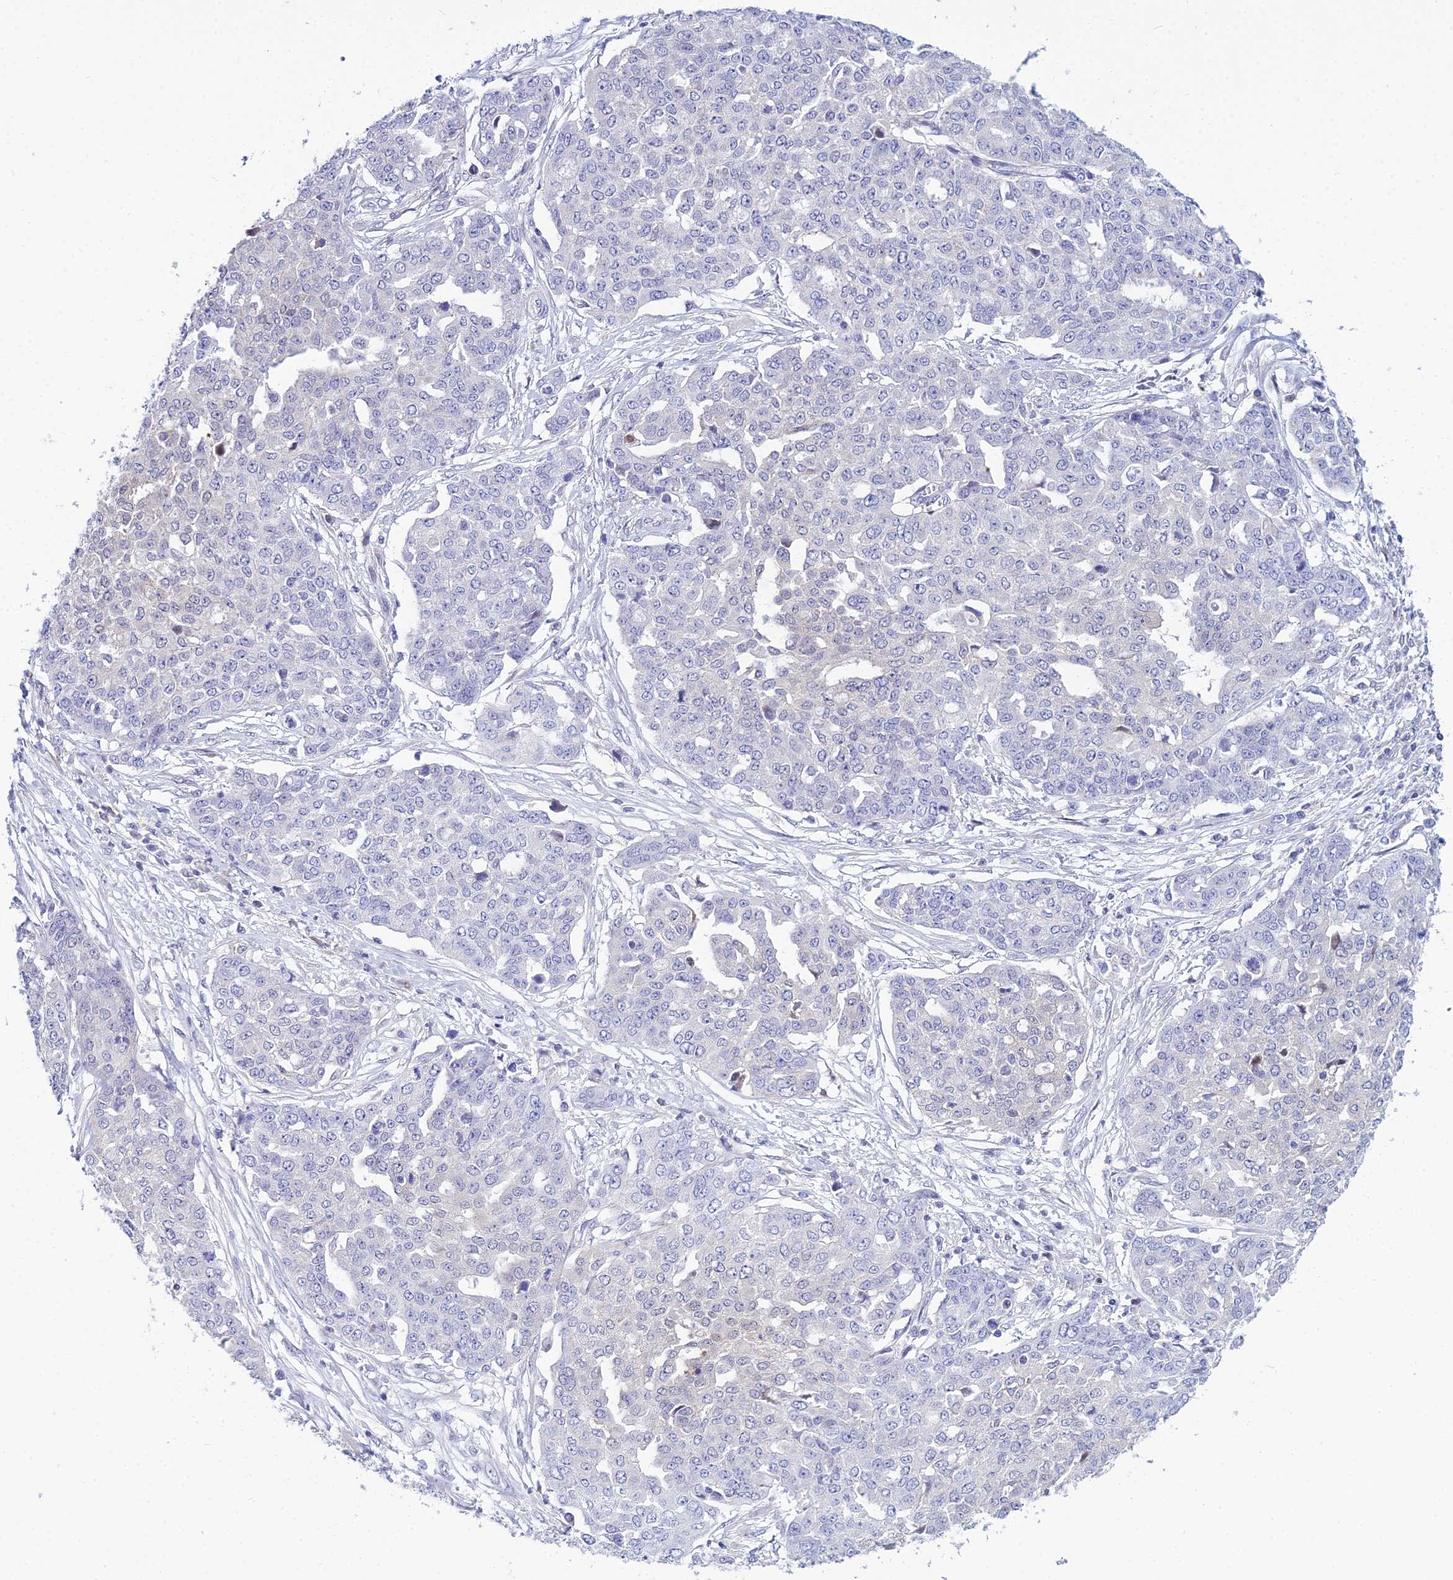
{"staining": {"intensity": "negative", "quantity": "none", "location": "none"}, "tissue": "ovarian cancer", "cell_type": "Tumor cells", "image_type": "cancer", "snomed": [{"axis": "morphology", "description": "Cystadenocarcinoma, serous, NOS"}, {"axis": "topography", "description": "Soft tissue"}, {"axis": "topography", "description": "Ovary"}], "caption": "A micrograph of ovarian serous cystadenocarcinoma stained for a protein reveals no brown staining in tumor cells.", "gene": "ZMIZ1", "patient": {"sex": "female", "age": 57}}